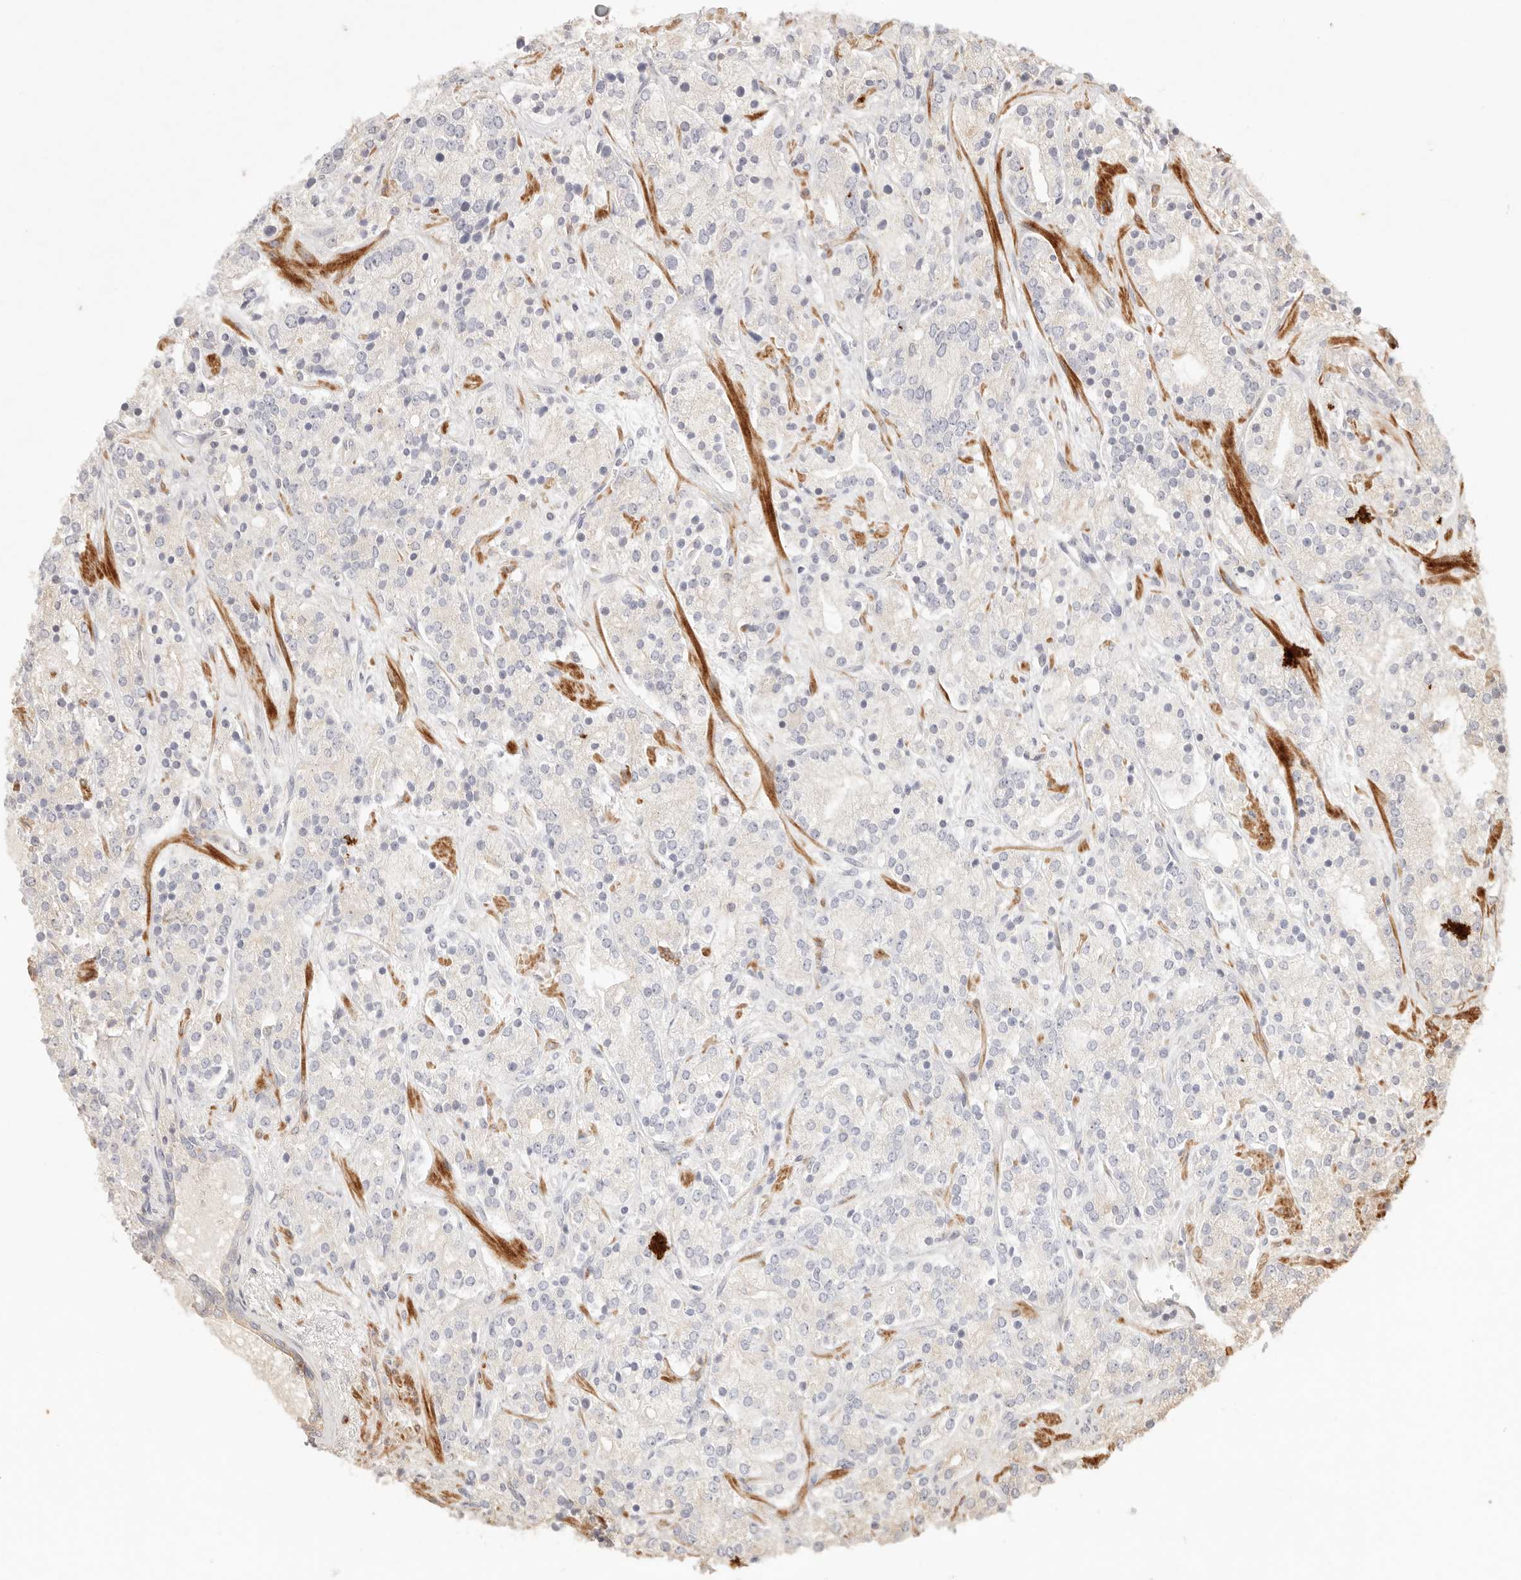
{"staining": {"intensity": "negative", "quantity": "none", "location": "none"}, "tissue": "prostate cancer", "cell_type": "Tumor cells", "image_type": "cancer", "snomed": [{"axis": "morphology", "description": "Adenocarcinoma, High grade"}, {"axis": "topography", "description": "Prostate"}], "caption": "An image of prostate cancer (adenocarcinoma (high-grade)) stained for a protein exhibits no brown staining in tumor cells.", "gene": "IL1R2", "patient": {"sex": "male", "age": 71}}